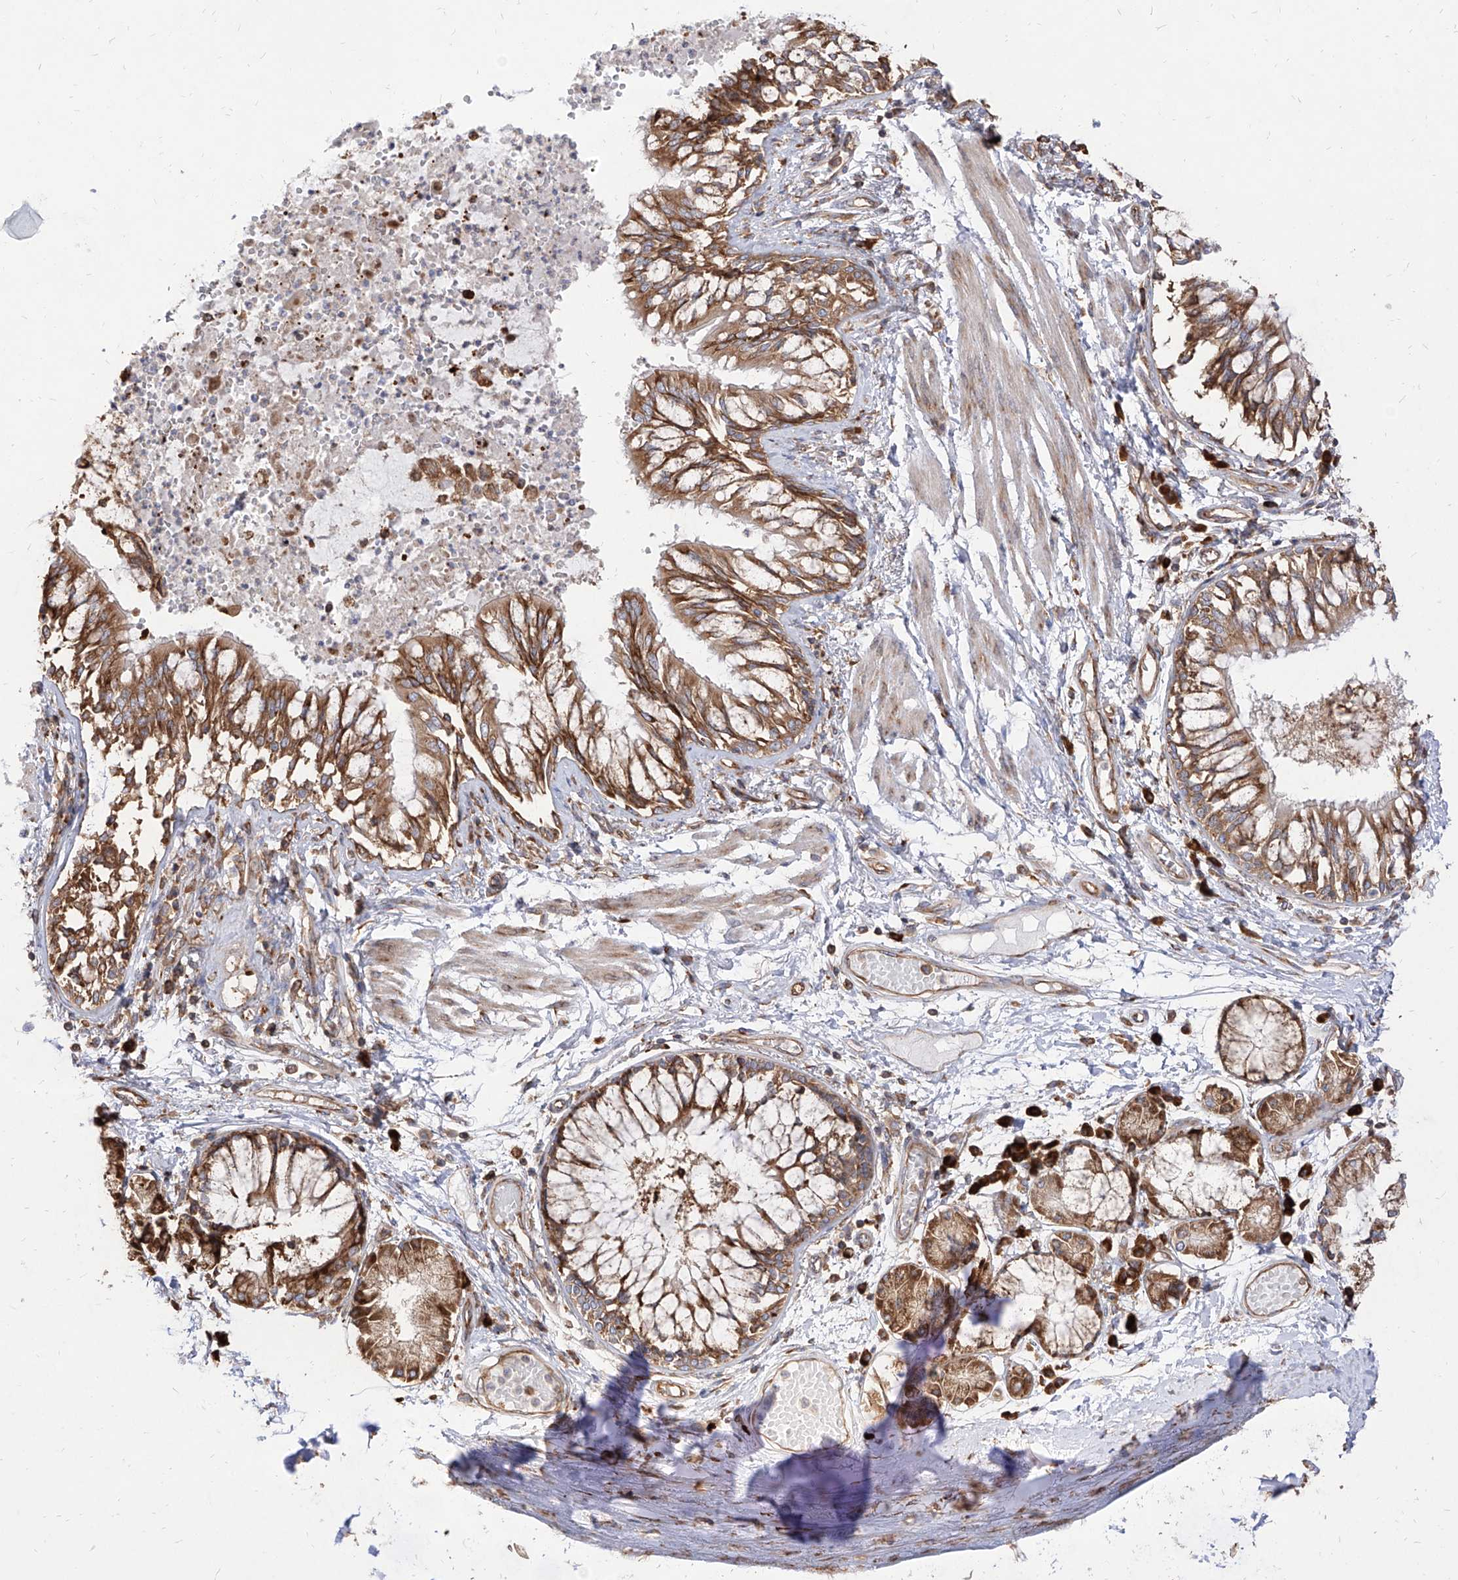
{"staining": {"intensity": "strong", "quantity": ">75%", "location": "cytoplasmic/membranous"}, "tissue": "bronchus", "cell_type": "Respiratory epithelial cells", "image_type": "normal", "snomed": [{"axis": "morphology", "description": "Normal tissue, NOS"}, {"axis": "topography", "description": "Cartilage tissue"}, {"axis": "topography", "description": "Bronchus"}, {"axis": "topography", "description": "Lung"}], "caption": "Immunohistochemical staining of benign human bronchus displays strong cytoplasmic/membranous protein positivity in approximately >75% of respiratory epithelial cells.", "gene": "RPS25", "patient": {"sex": "female", "age": 49}}